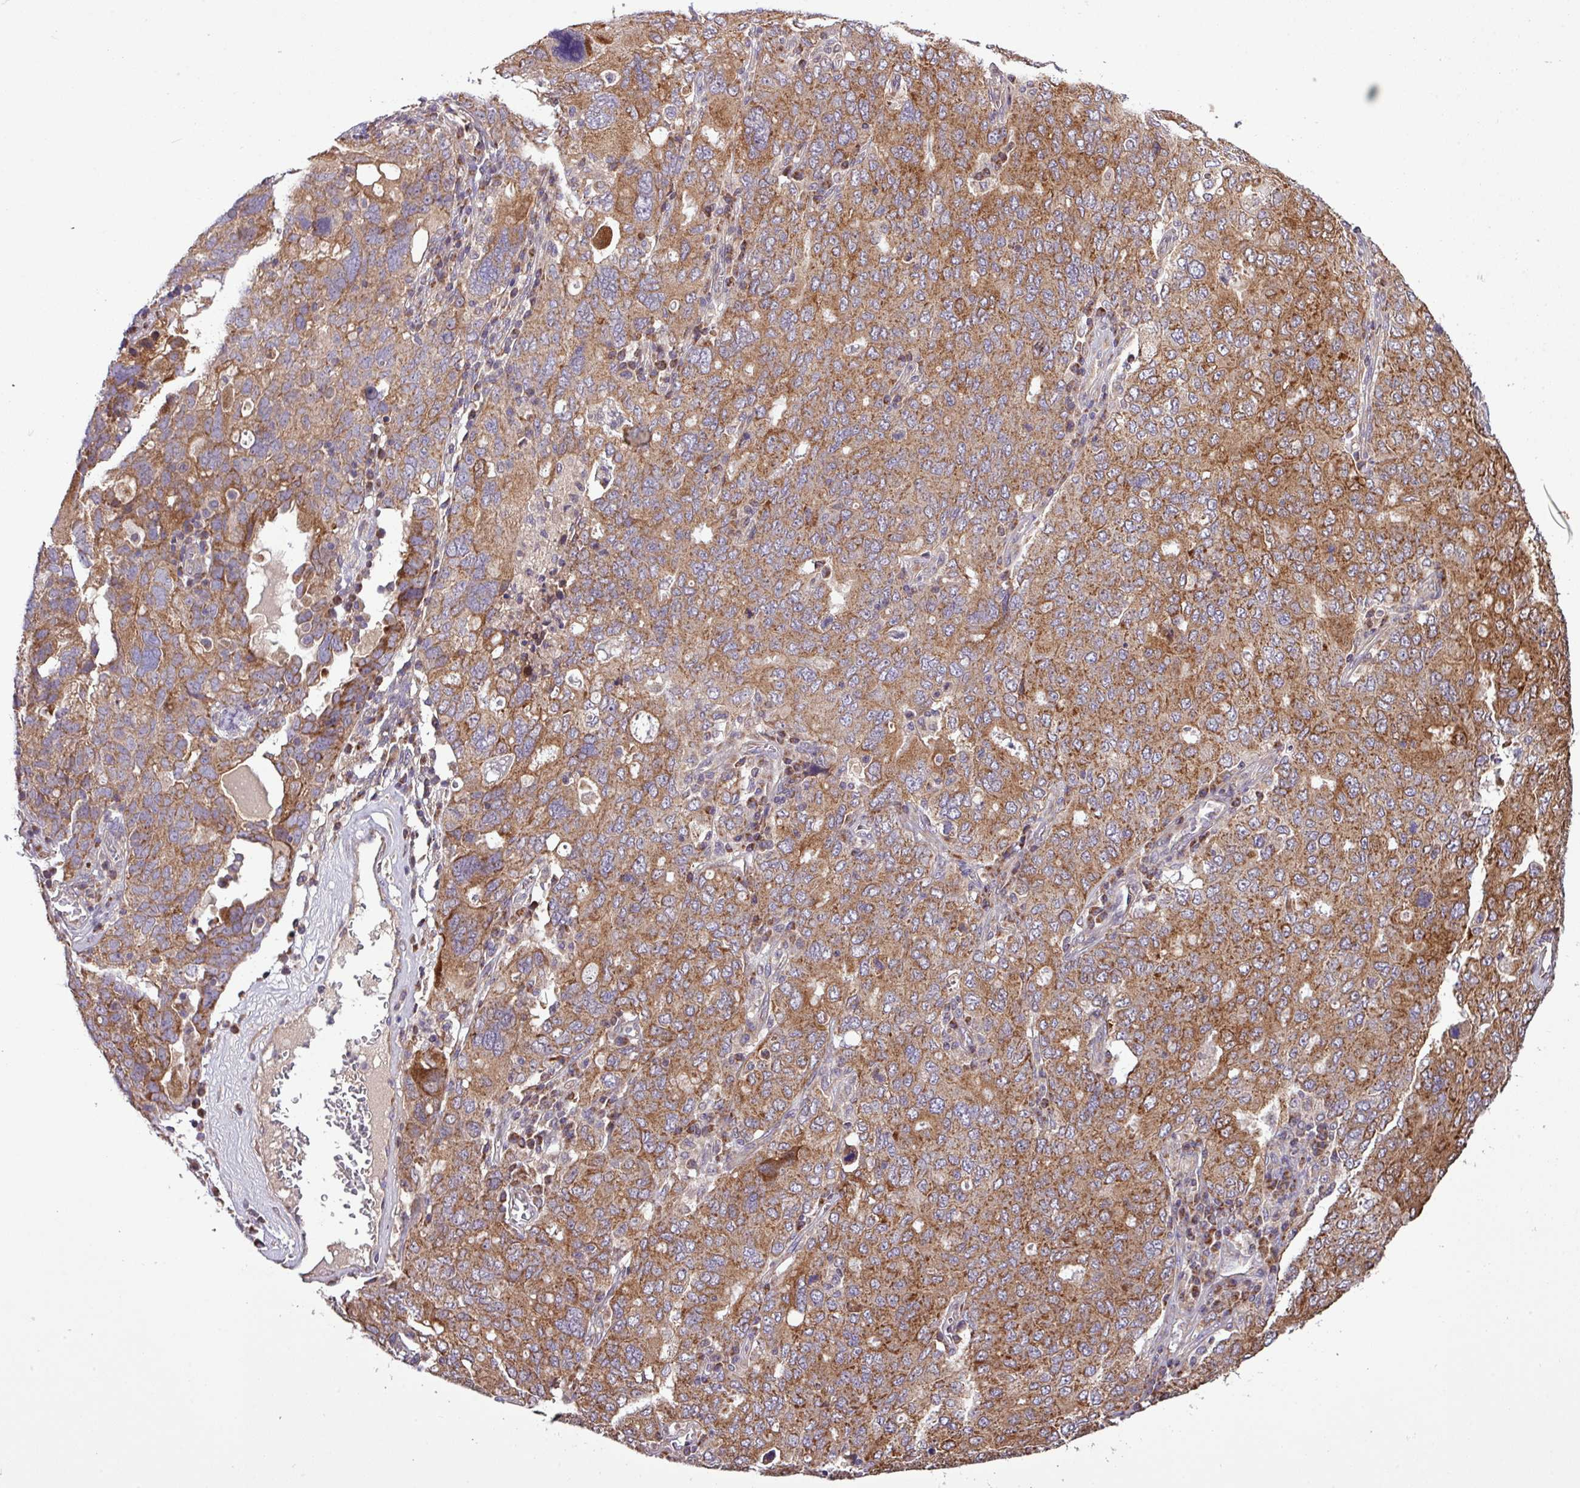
{"staining": {"intensity": "moderate", "quantity": ">75%", "location": "cytoplasmic/membranous"}, "tissue": "ovarian cancer", "cell_type": "Tumor cells", "image_type": "cancer", "snomed": [{"axis": "morphology", "description": "Carcinoma, endometroid"}, {"axis": "topography", "description": "Ovary"}], "caption": "Approximately >75% of tumor cells in ovarian endometroid carcinoma demonstrate moderate cytoplasmic/membranous protein positivity as visualized by brown immunohistochemical staining.", "gene": "TIMM10B", "patient": {"sex": "female", "age": 62}}